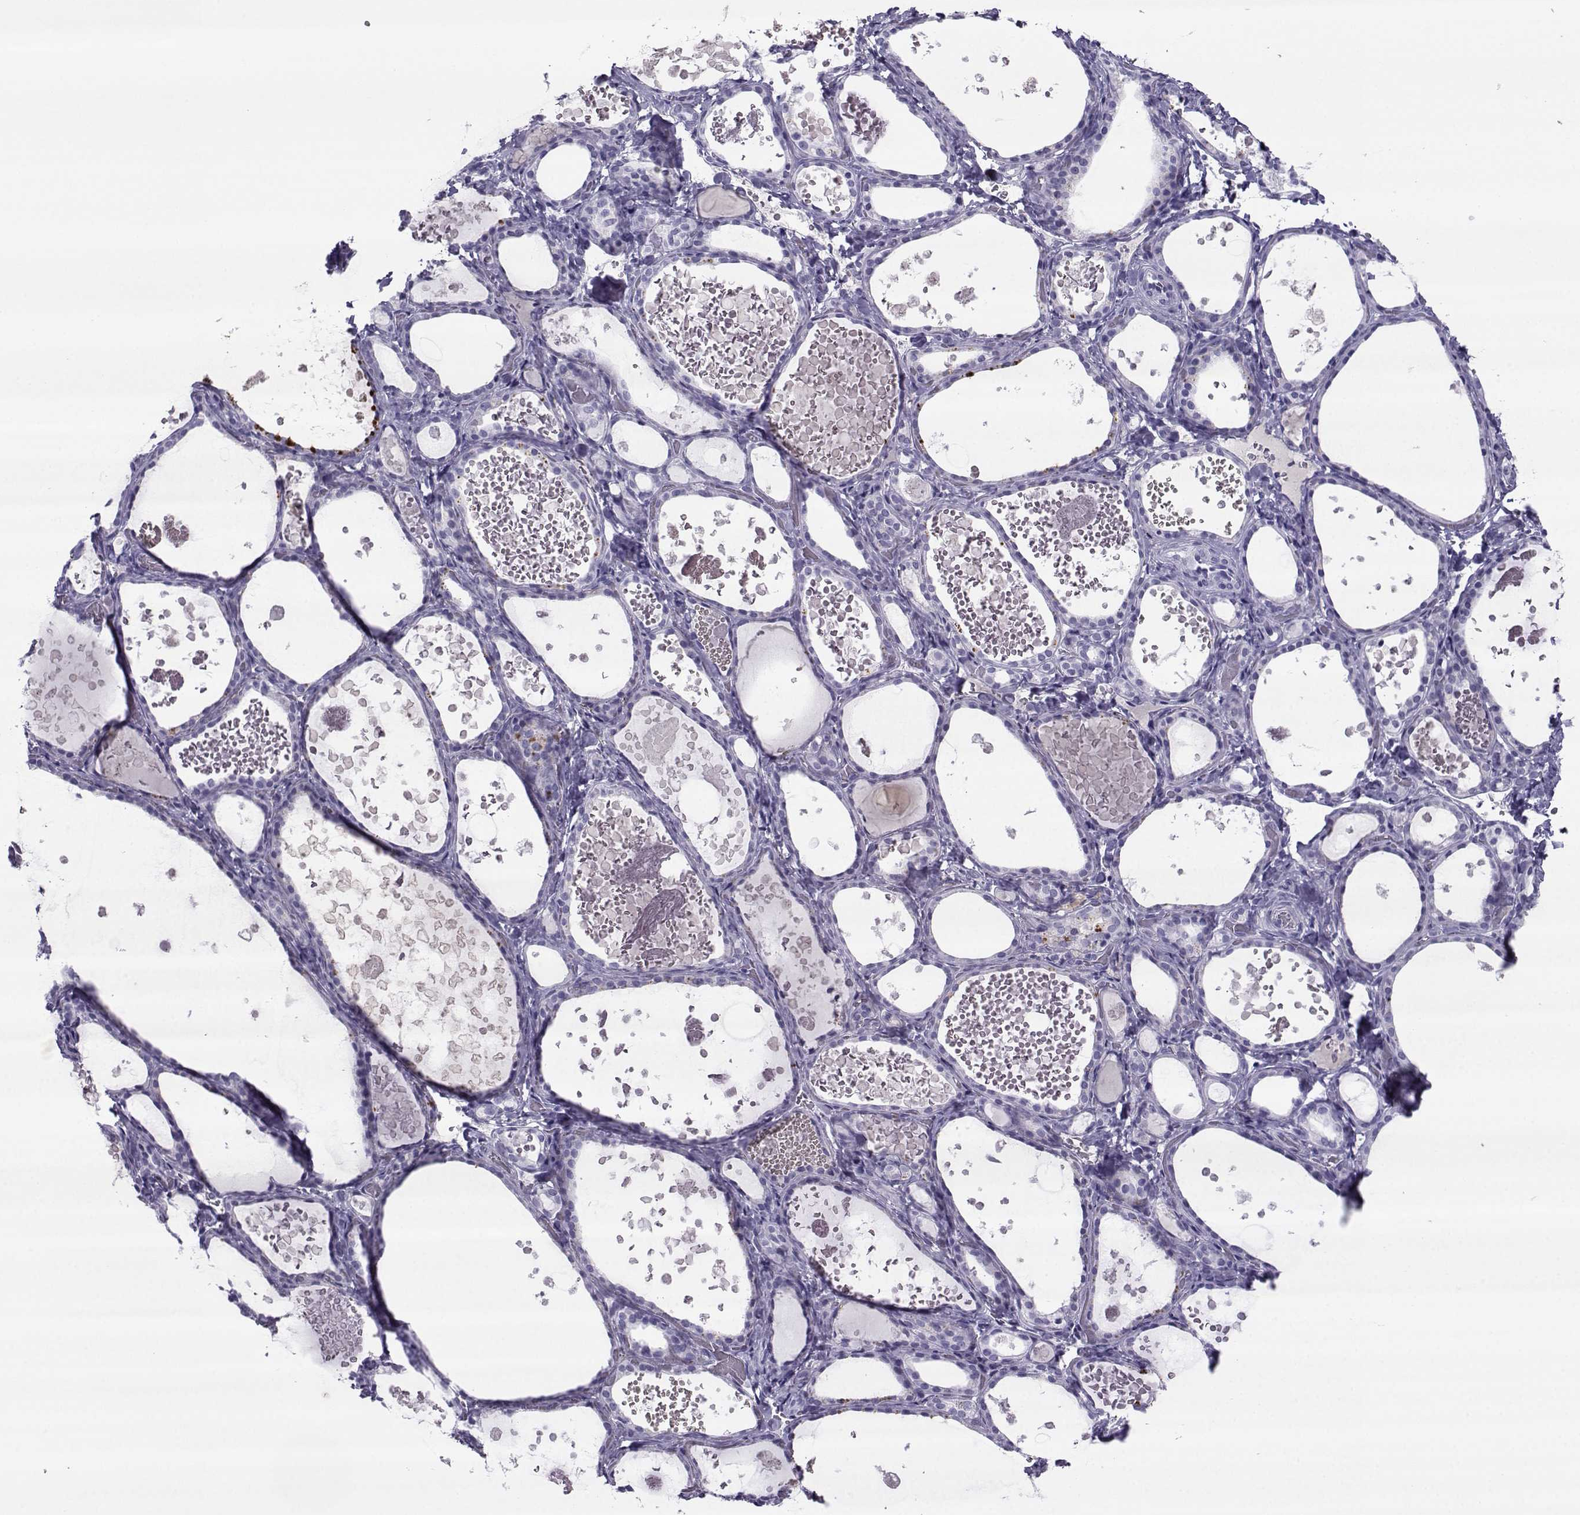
{"staining": {"intensity": "negative", "quantity": "none", "location": "none"}, "tissue": "thyroid gland", "cell_type": "Glandular cells", "image_type": "normal", "snomed": [{"axis": "morphology", "description": "Normal tissue, NOS"}, {"axis": "topography", "description": "Thyroid gland"}], "caption": "The histopathology image reveals no staining of glandular cells in unremarkable thyroid gland.", "gene": "ARMC2", "patient": {"sex": "female", "age": 56}}